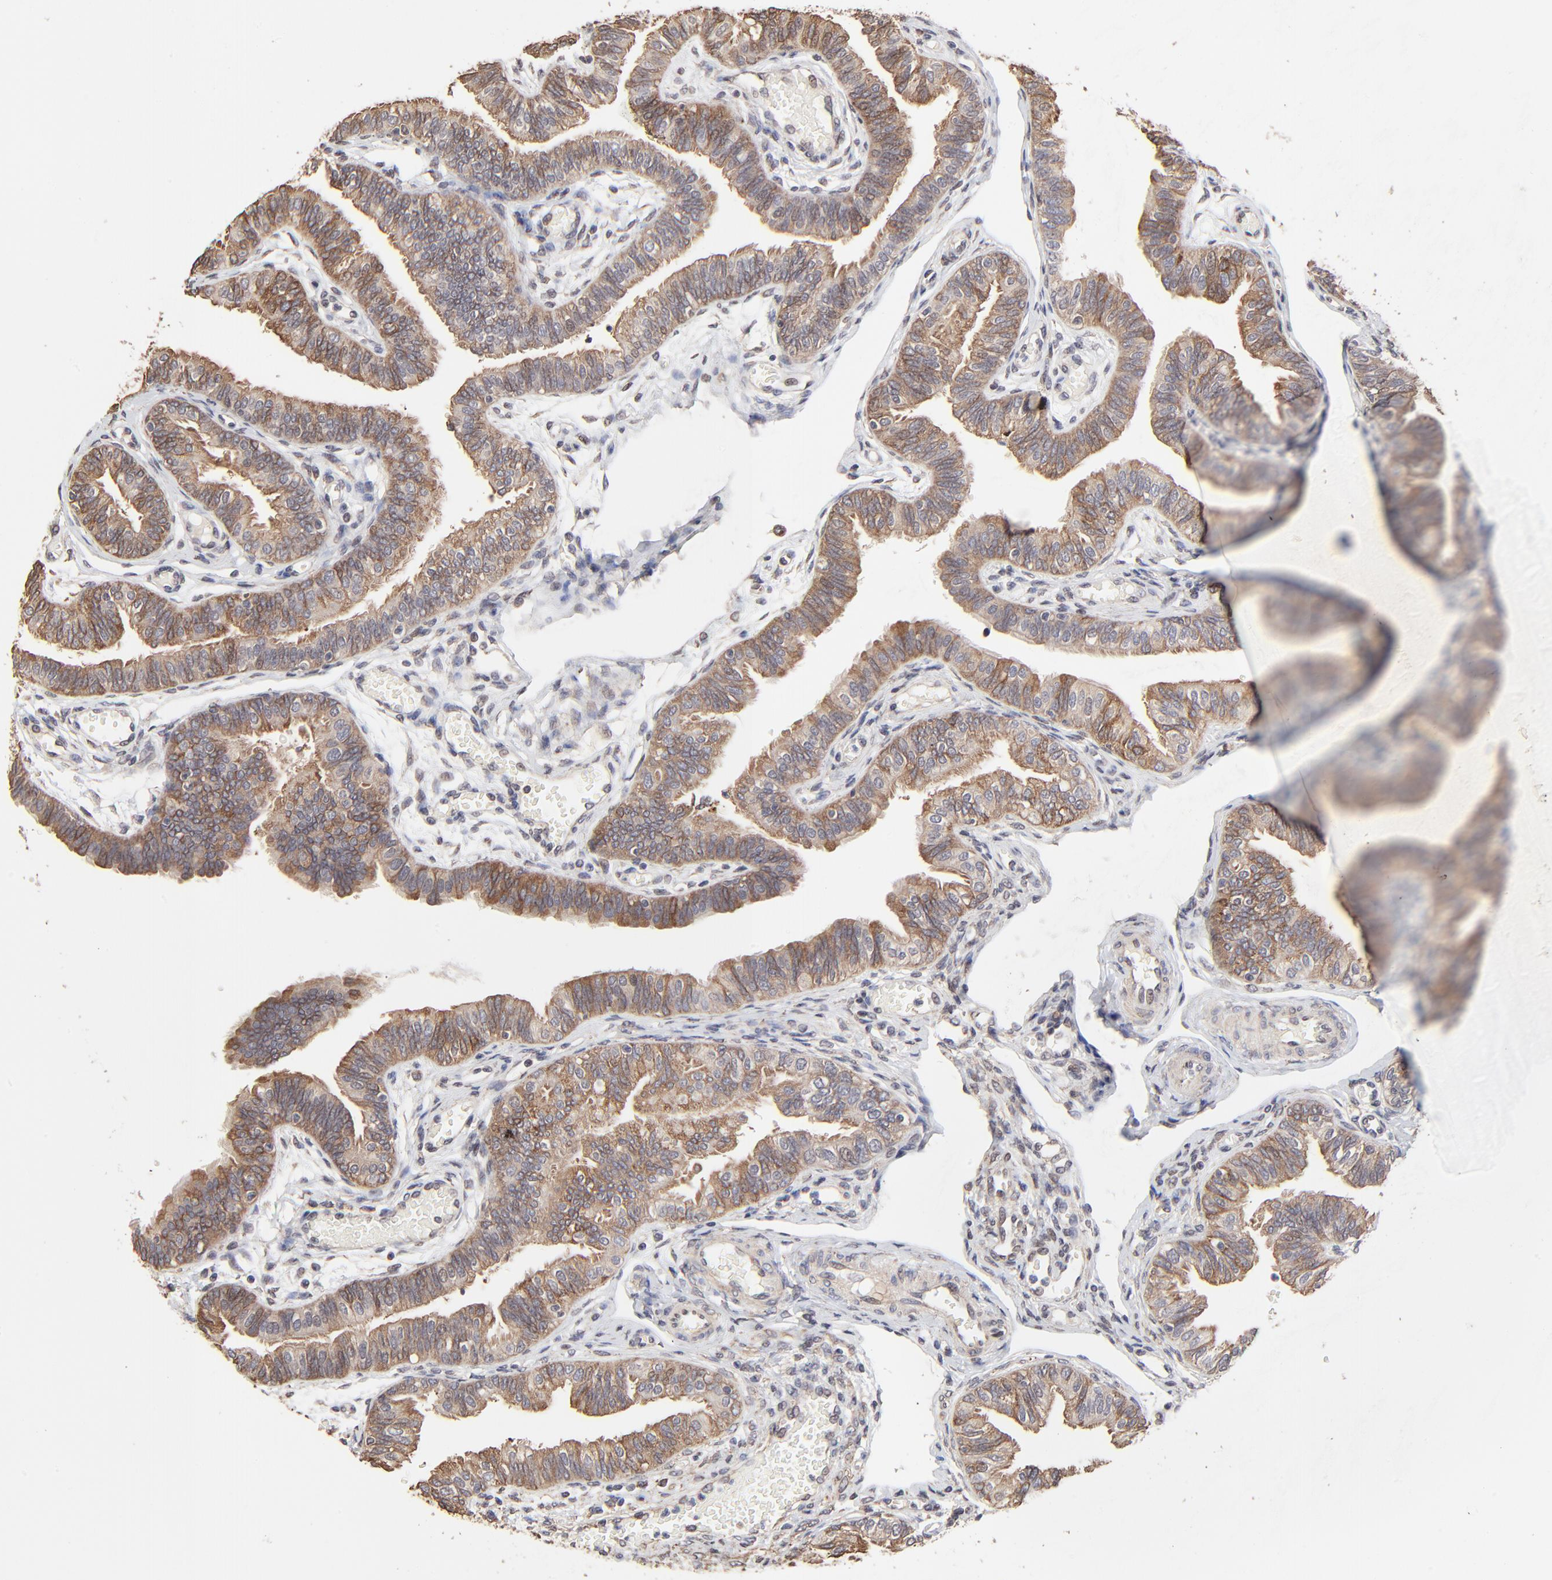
{"staining": {"intensity": "strong", "quantity": ">75%", "location": "cytoplasmic/membranous"}, "tissue": "fallopian tube", "cell_type": "Glandular cells", "image_type": "normal", "snomed": [{"axis": "morphology", "description": "Normal tissue, NOS"}, {"axis": "morphology", "description": "Dermoid, NOS"}, {"axis": "topography", "description": "Fallopian tube"}], "caption": "An image of fallopian tube stained for a protein reveals strong cytoplasmic/membranous brown staining in glandular cells.", "gene": "ELP2", "patient": {"sex": "female", "age": 33}}